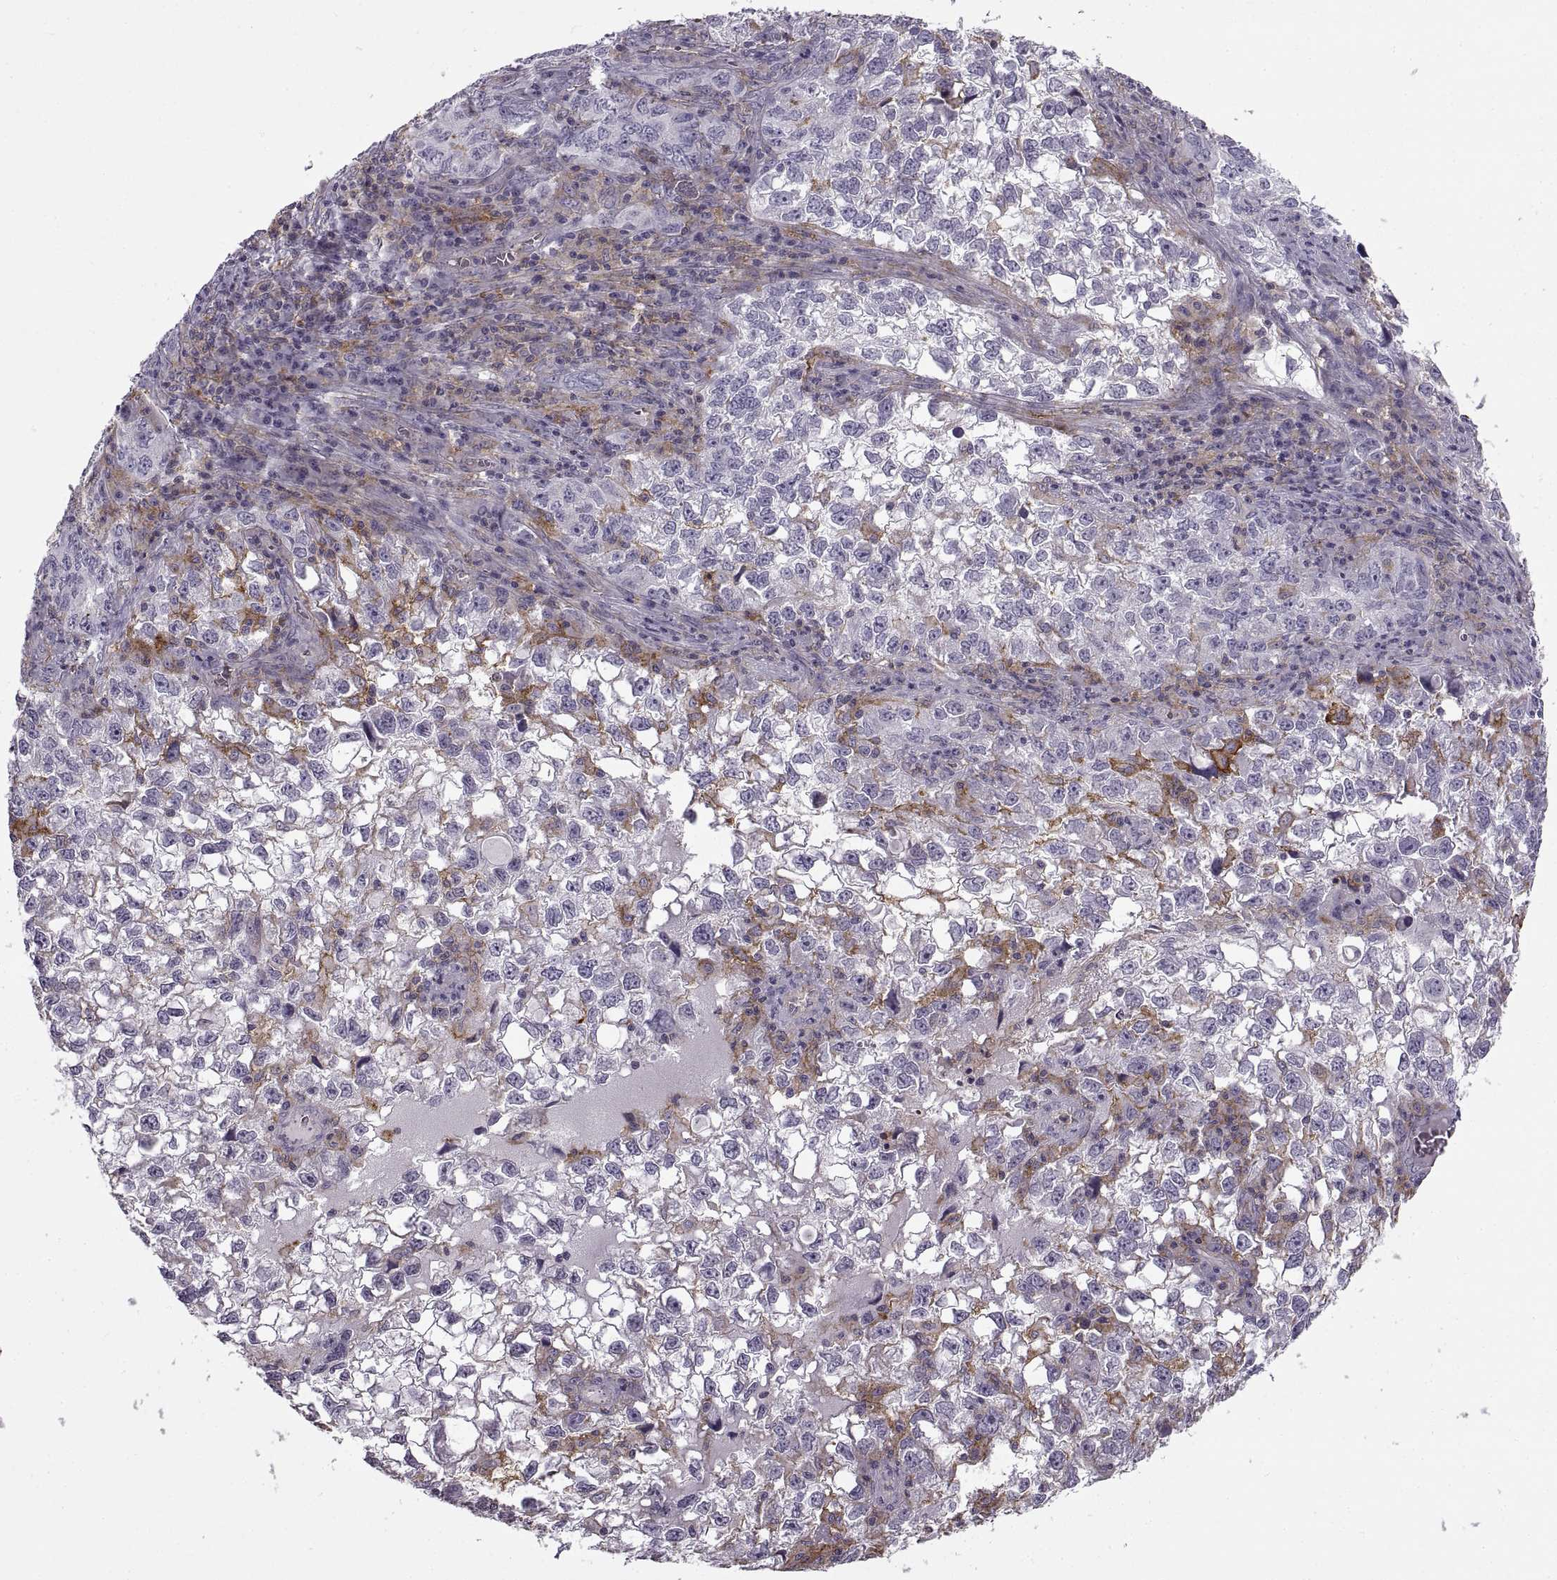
{"staining": {"intensity": "negative", "quantity": "none", "location": "none"}, "tissue": "cervical cancer", "cell_type": "Tumor cells", "image_type": "cancer", "snomed": [{"axis": "morphology", "description": "Squamous cell carcinoma, NOS"}, {"axis": "topography", "description": "Cervix"}], "caption": "Cervical cancer was stained to show a protein in brown. There is no significant positivity in tumor cells.", "gene": "RALB", "patient": {"sex": "female", "age": 55}}